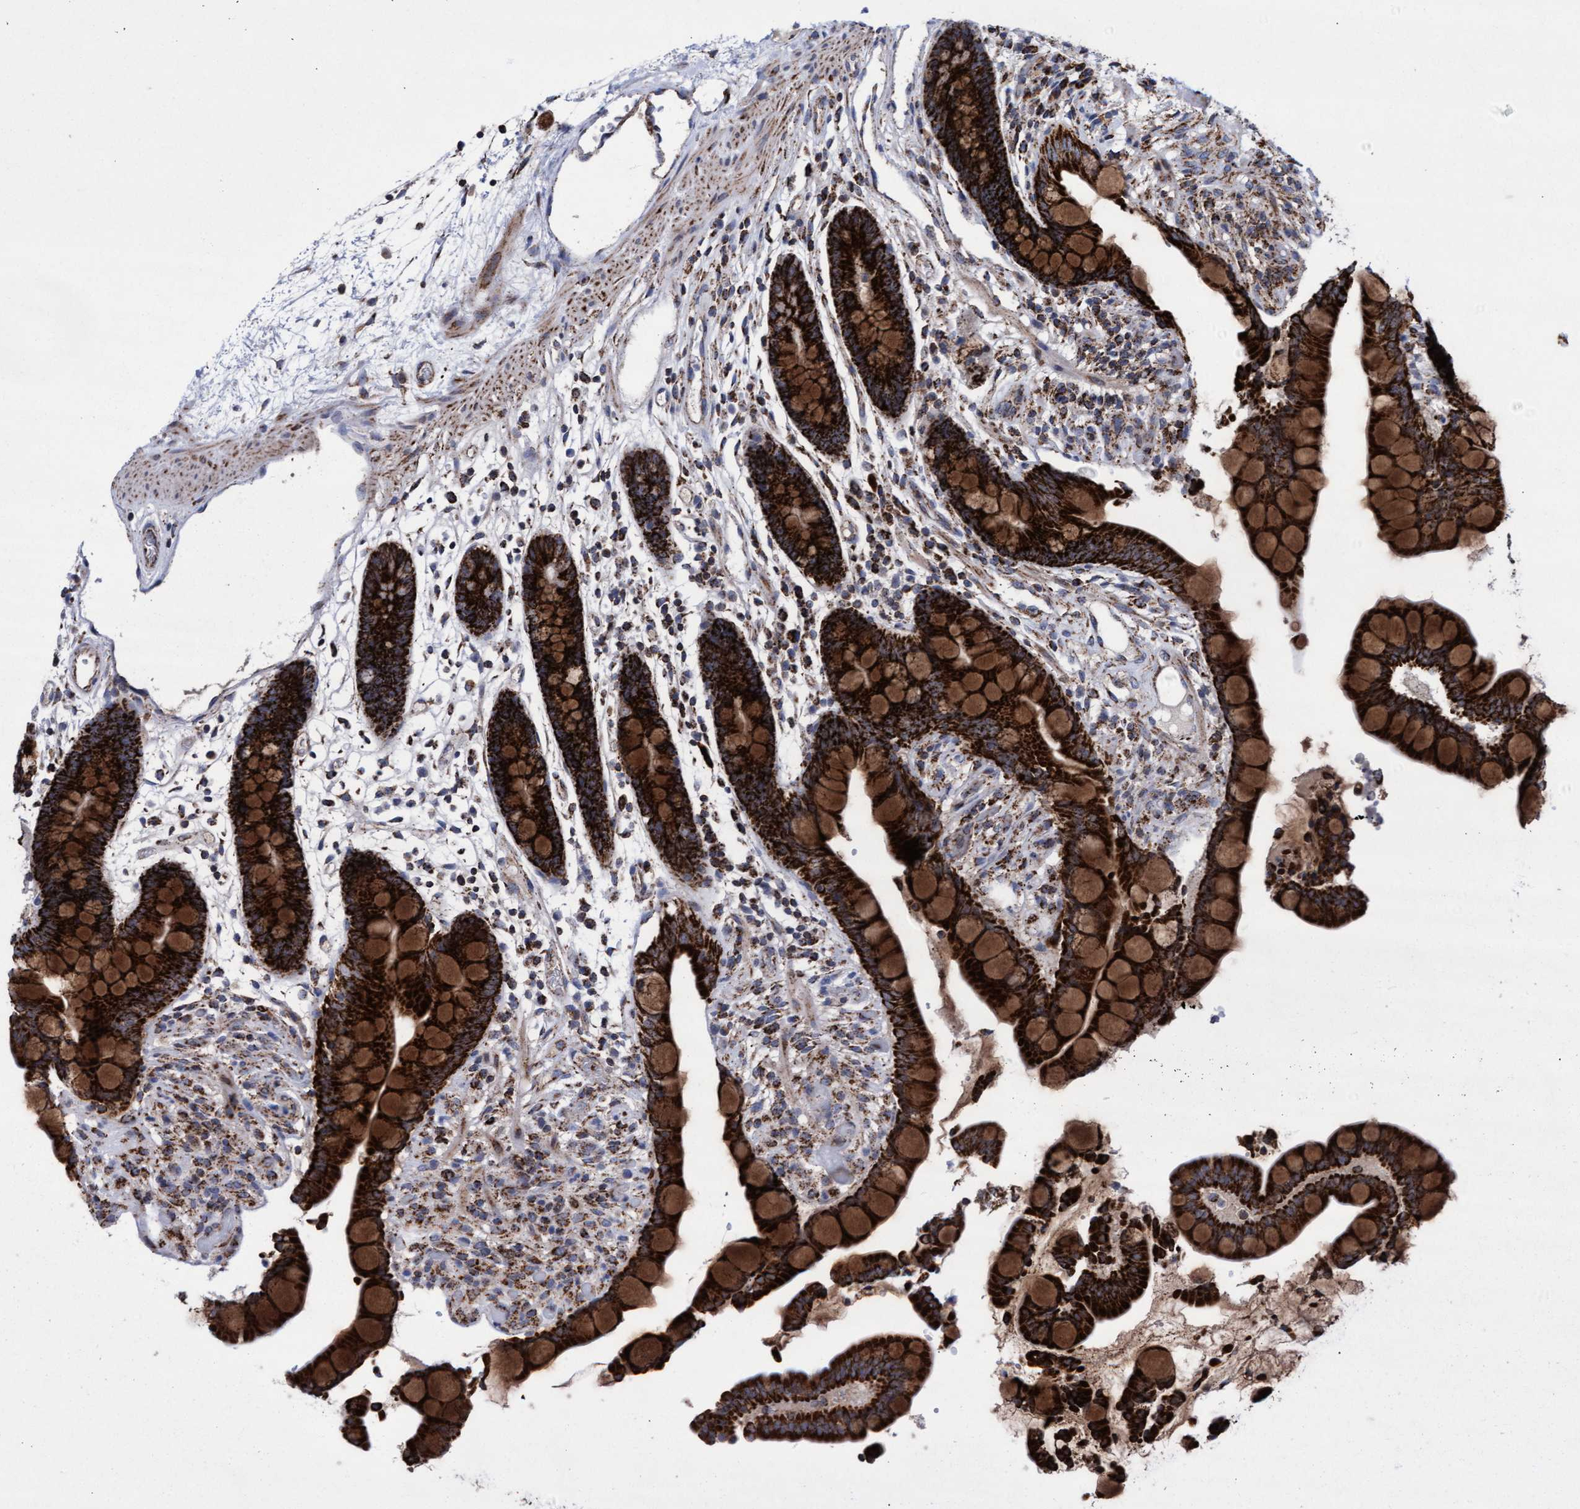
{"staining": {"intensity": "moderate", "quantity": ">75%", "location": "cytoplasmic/membranous"}, "tissue": "colon", "cell_type": "Endothelial cells", "image_type": "normal", "snomed": [{"axis": "morphology", "description": "Normal tissue, NOS"}, {"axis": "topography", "description": "Colon"}], "caption": "IHC photomicrograph of benign colon stained for a protein (brown), which shows medium levels of moderate cytoplasmic/membranous positivity in approximately >75% of endothelial cells.", "gene": "MRPL38", "patient": {"sex": "male", "age": 73}}